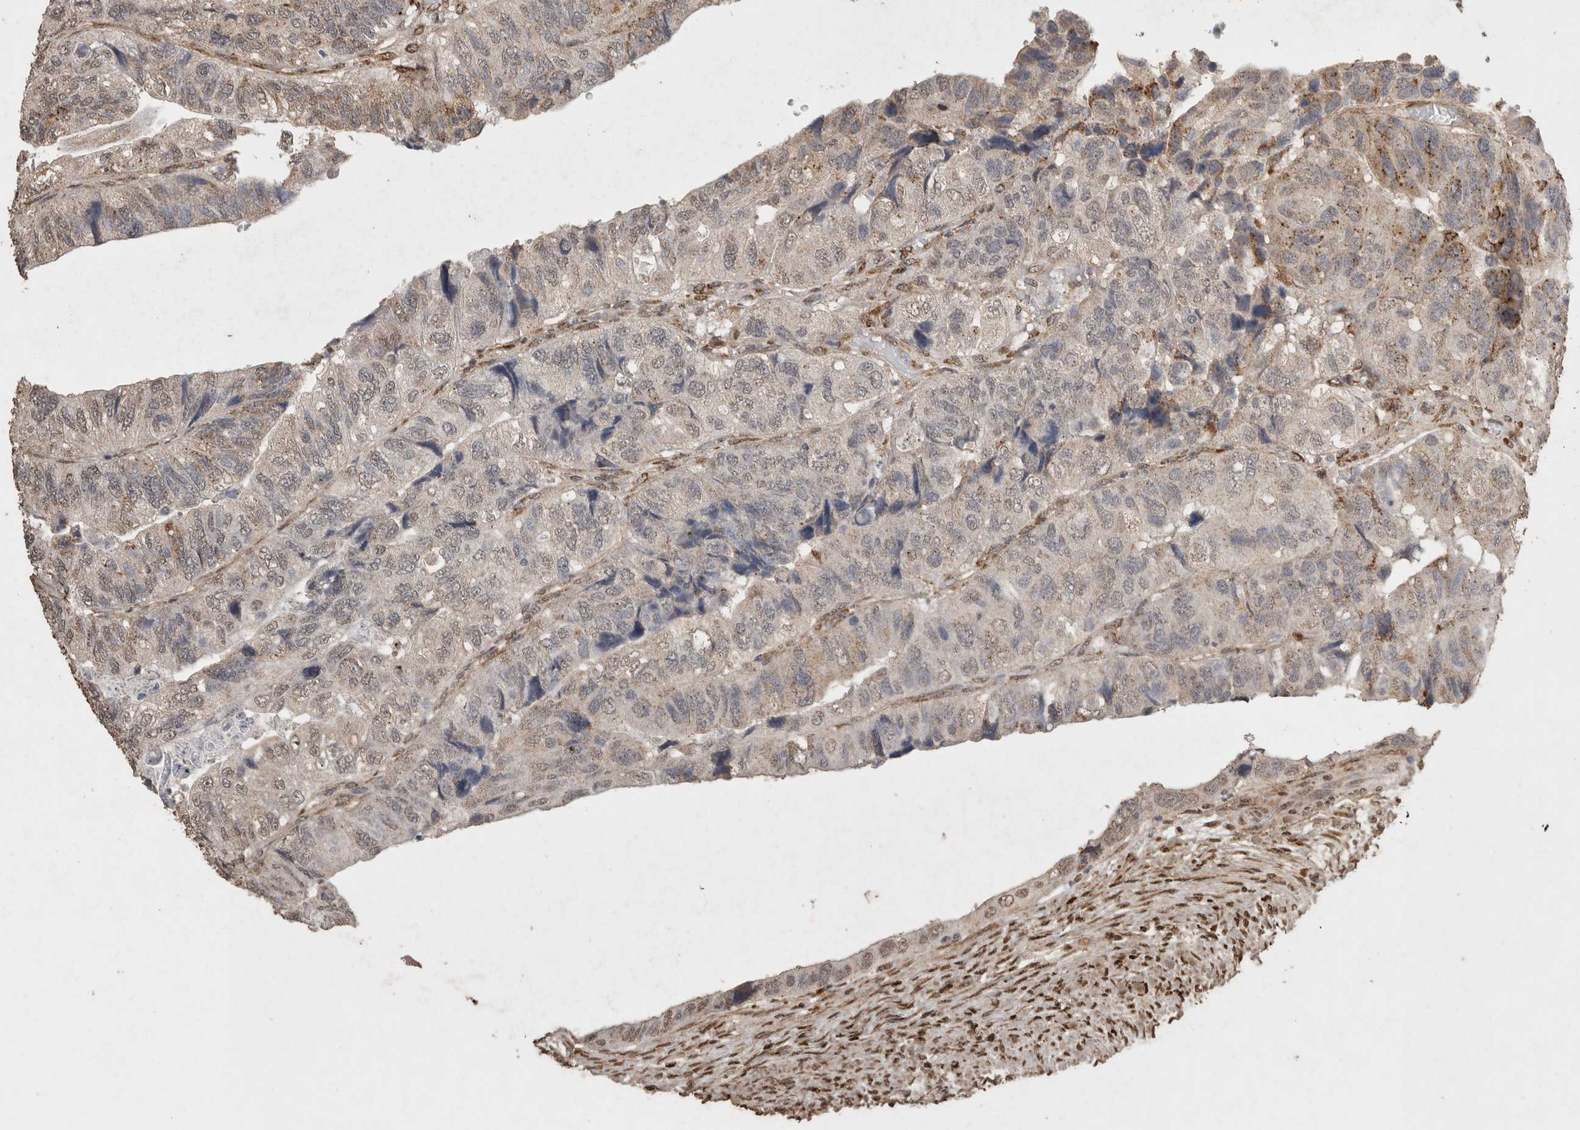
{"staining": {"intensity": "moderate", "quantity": "<25%", "location": "cytoplasmic/membranous"}, "tissue": "colorectal cancer", "cell_type": "Tumor cells", "image_type": "cancer", "snomed": [{"axis": "morphology", "description": "Adenocarcinoma, NOS"}, {"axis": "topography", "description": "Rectum"}], "caption": "Protein expression analysis of adenocarcinoma (colorectal) shows moderate cytoplasmic/membranous staining in about <25% of tumor cells.", "gene": "C1QTNF5", "patient": {"sex": "male", "age": 63}}